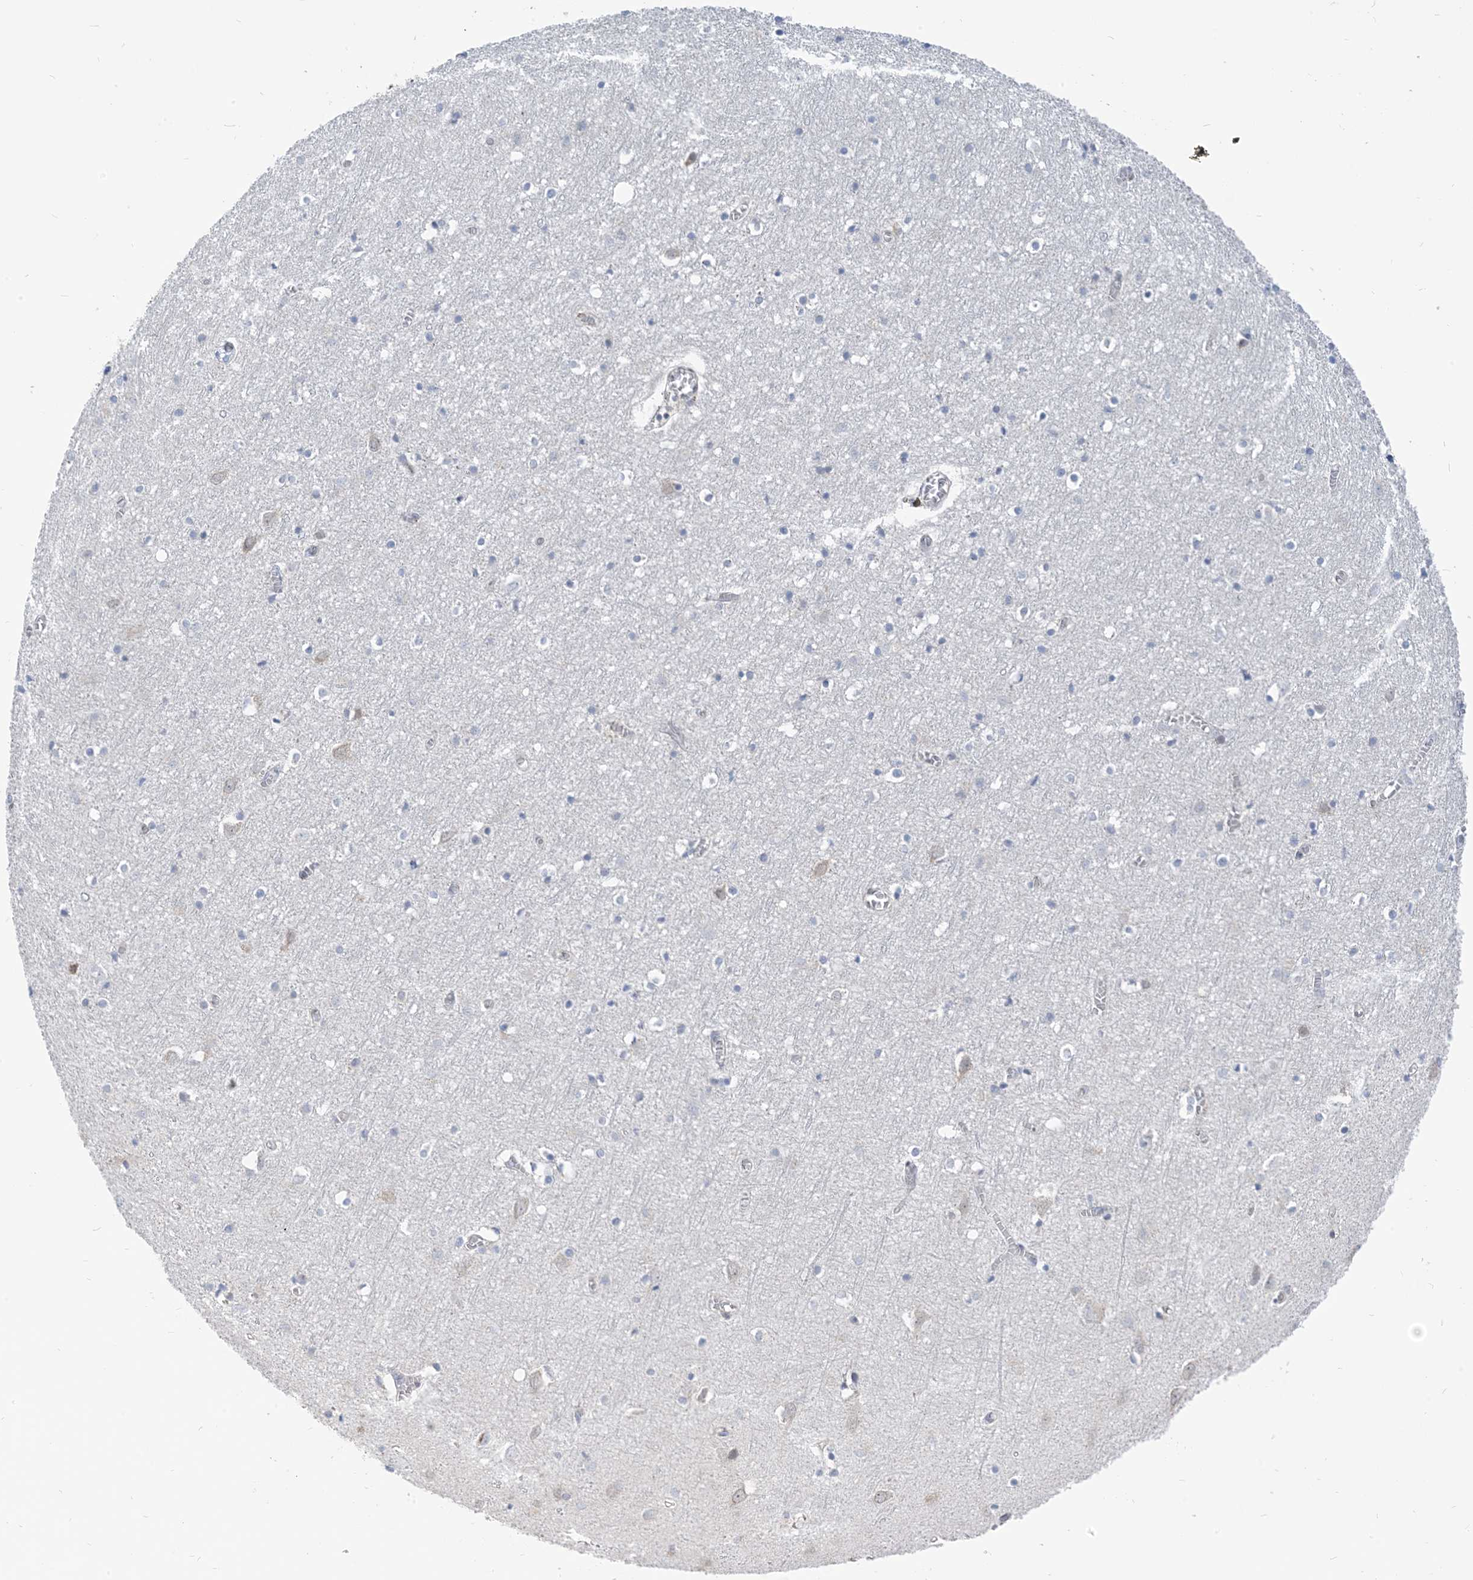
{"staining": {"intensity": "negative", "quantity": "none", "location": "none"}, "tissue": "cerebral cortex", "cell_type": "Endothelial cells", "image_type": "normal", "snomed": [{"axis": "morphology", "description": "Normal tissue, NOS"}, {"axis": "topography", "description": "Cerebral cortex"}], "caption": "Cerebral cortex was stained to show a protein in brown. There is no significant staining in endothelial cells. (Brightfield microscopy of DAB (3,3'-diaminobenzidine) immunohistochemistry at high magnification).", "gene": "PLEKHA3", "patient": {"sex": "female", "age": 64}}